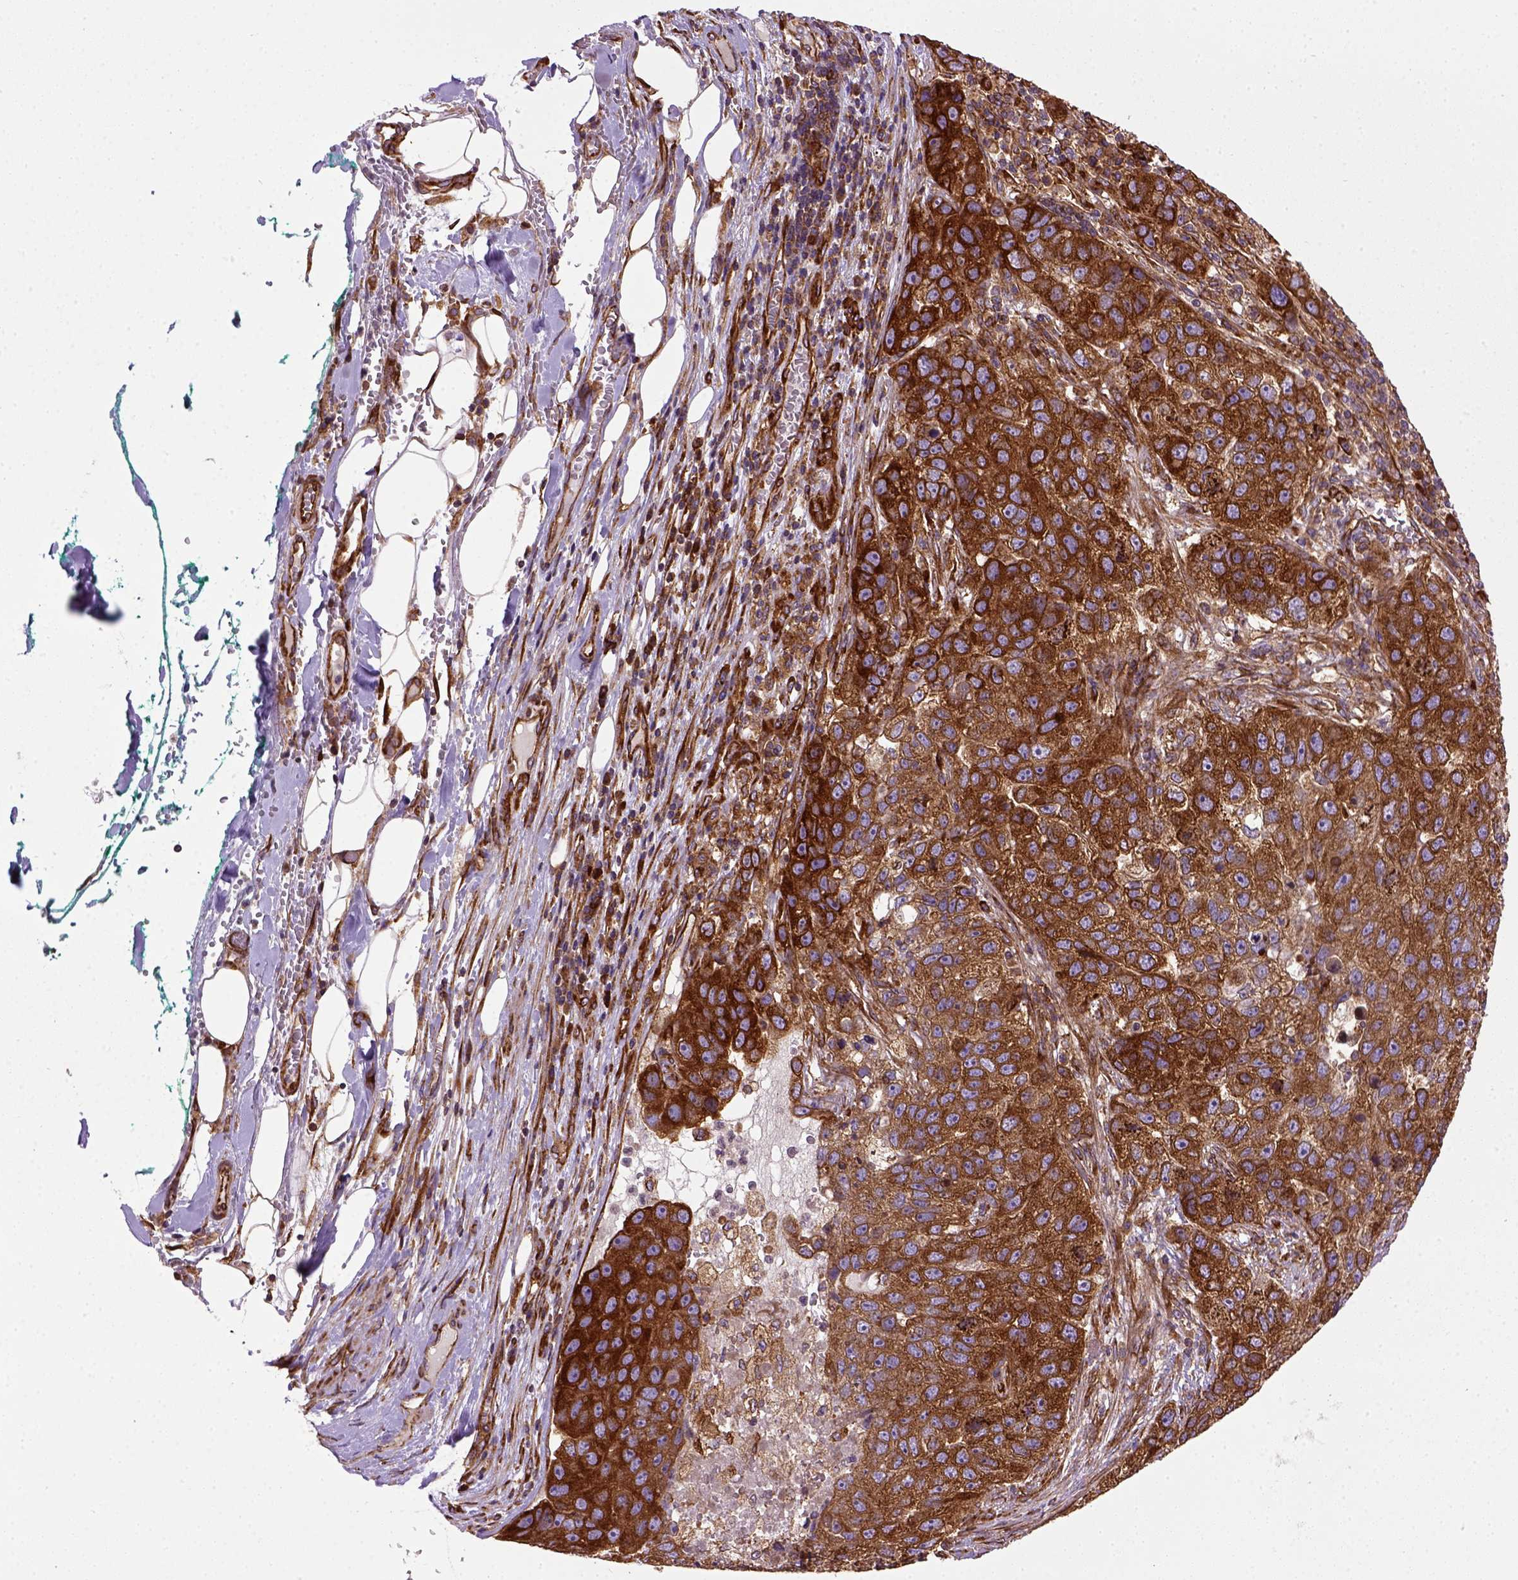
{"staining": {"intensity": "strong", "quantity": ">75%", "location": "cytoplasmic/membranous"}, "tissue": "pancreatic cancer", "cell_type": "Tumor cells", "image_type": "cancer", "snomed": [{"axis": "morphology", "description": "Adenocarcinoma, NOS"}, {"axis": "topography", "description": "Pancreas"}], "caption": "A histopathology image showing strong cytoplasmic/membranous positivity in approximately >75% of tumor cells in pancreatic adenocarcinoma, as visualized by brown immunohistochemical staining.", "gene": "CAPRIN1", "patient": {"sex": "female", "age": 61}}